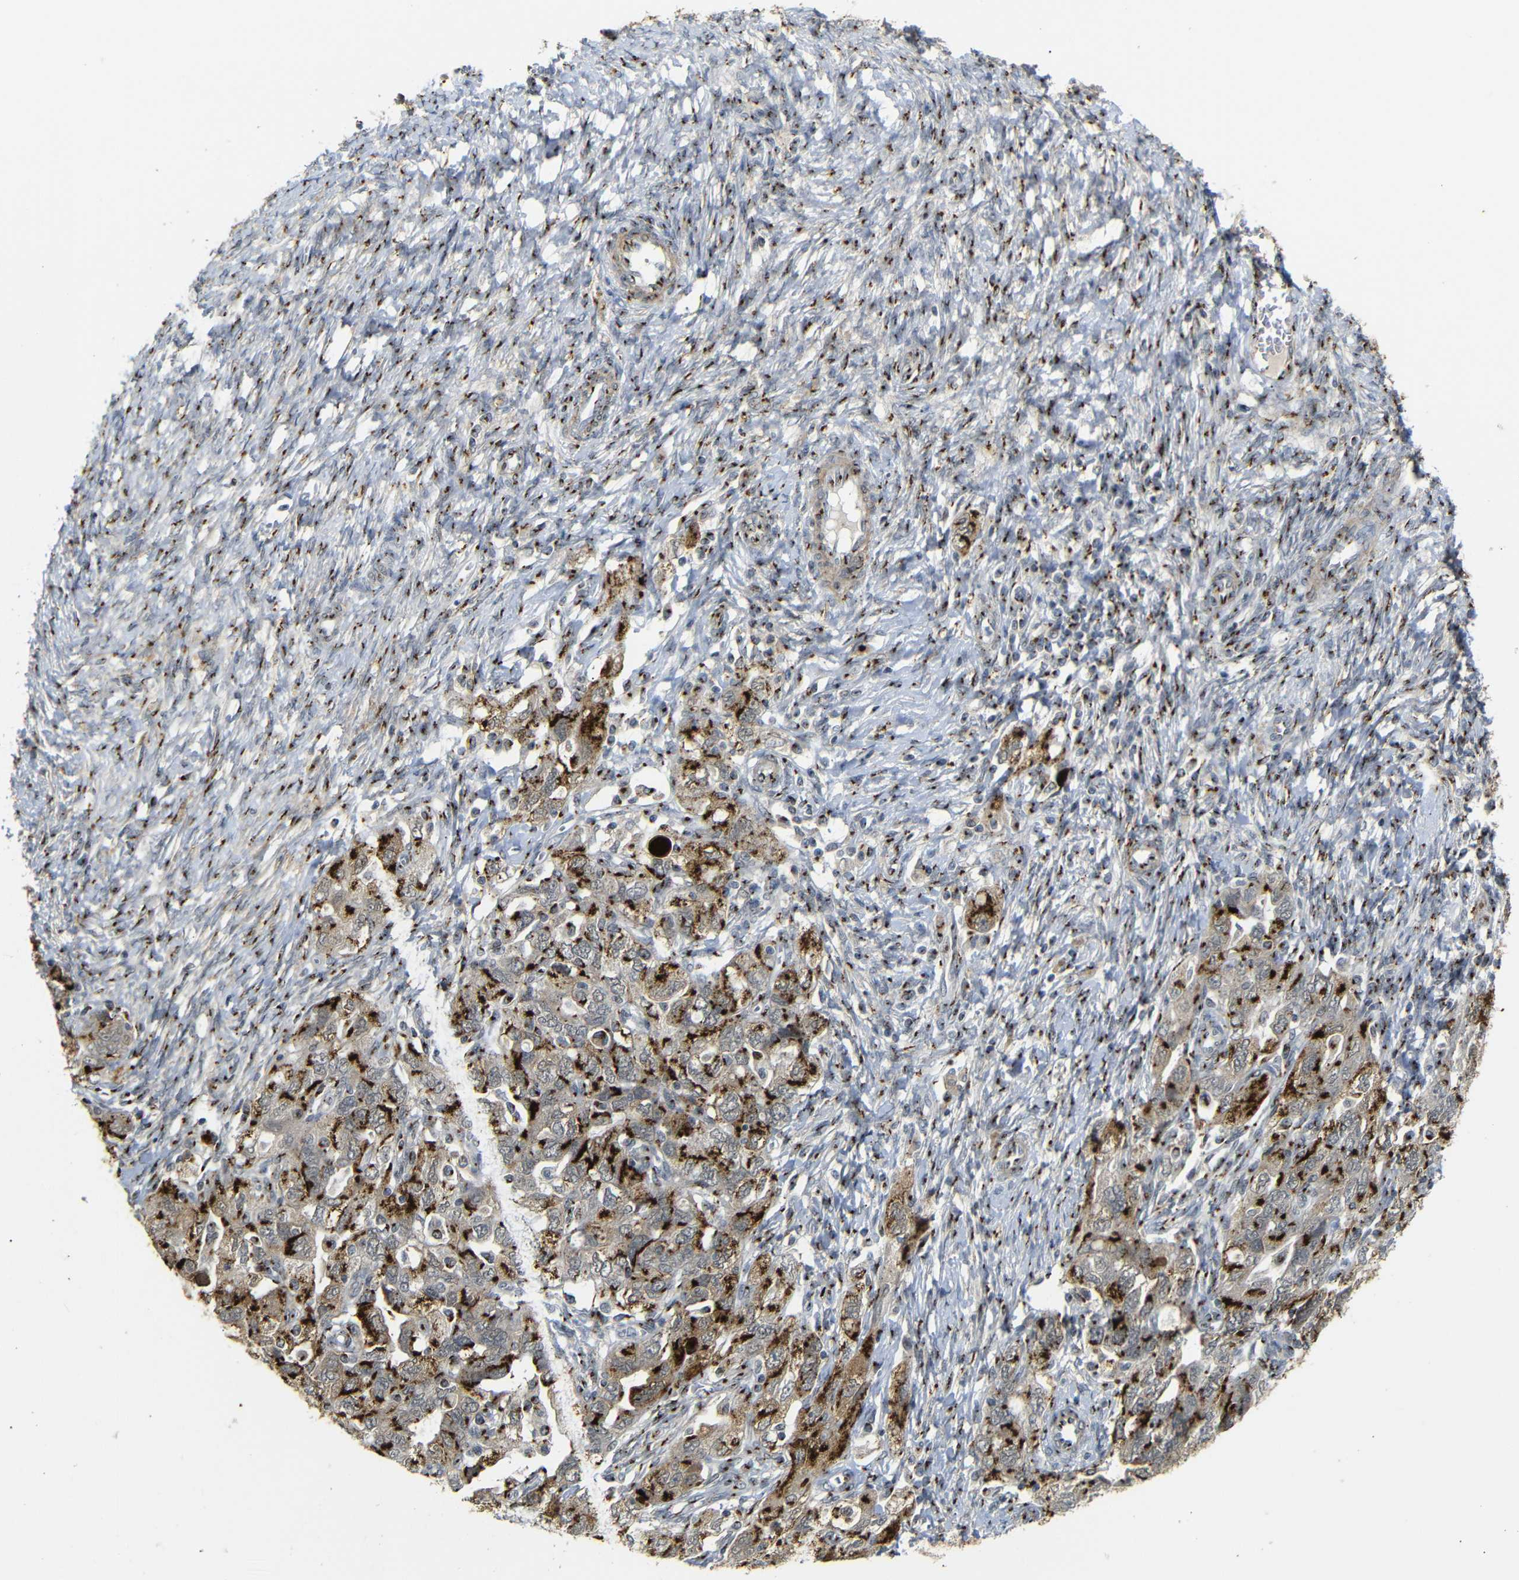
{"staining": {"intensity": "strong", "quantity": ">75%", "location": "cytoplasmic/membranous"}, "tissue": "ovarian cancer", "cell_type": "Tumor cells", "image_type": "cancer", "snomed": [{"axis": "morphology", "description": "Carcinoma, NOS"}, {"axis": "morphology", "description": "Cystadenocarcinoma, serous, NOS"}, {"axis": "topography", "description": "Ovary"}], "caption": "Protein expression analysis of serous cystadenocarcinoma (ovarian) displays strong cytoplasmic/membranous positivity in about >75% of tumor cells. The protein of interest is stained brown, and the nuclei are stained in blue (DAB IHC with brightfield microscopy, high magnification).", "gene": "TGOLN2", "patient": {"sex": "female", "age": 69}}